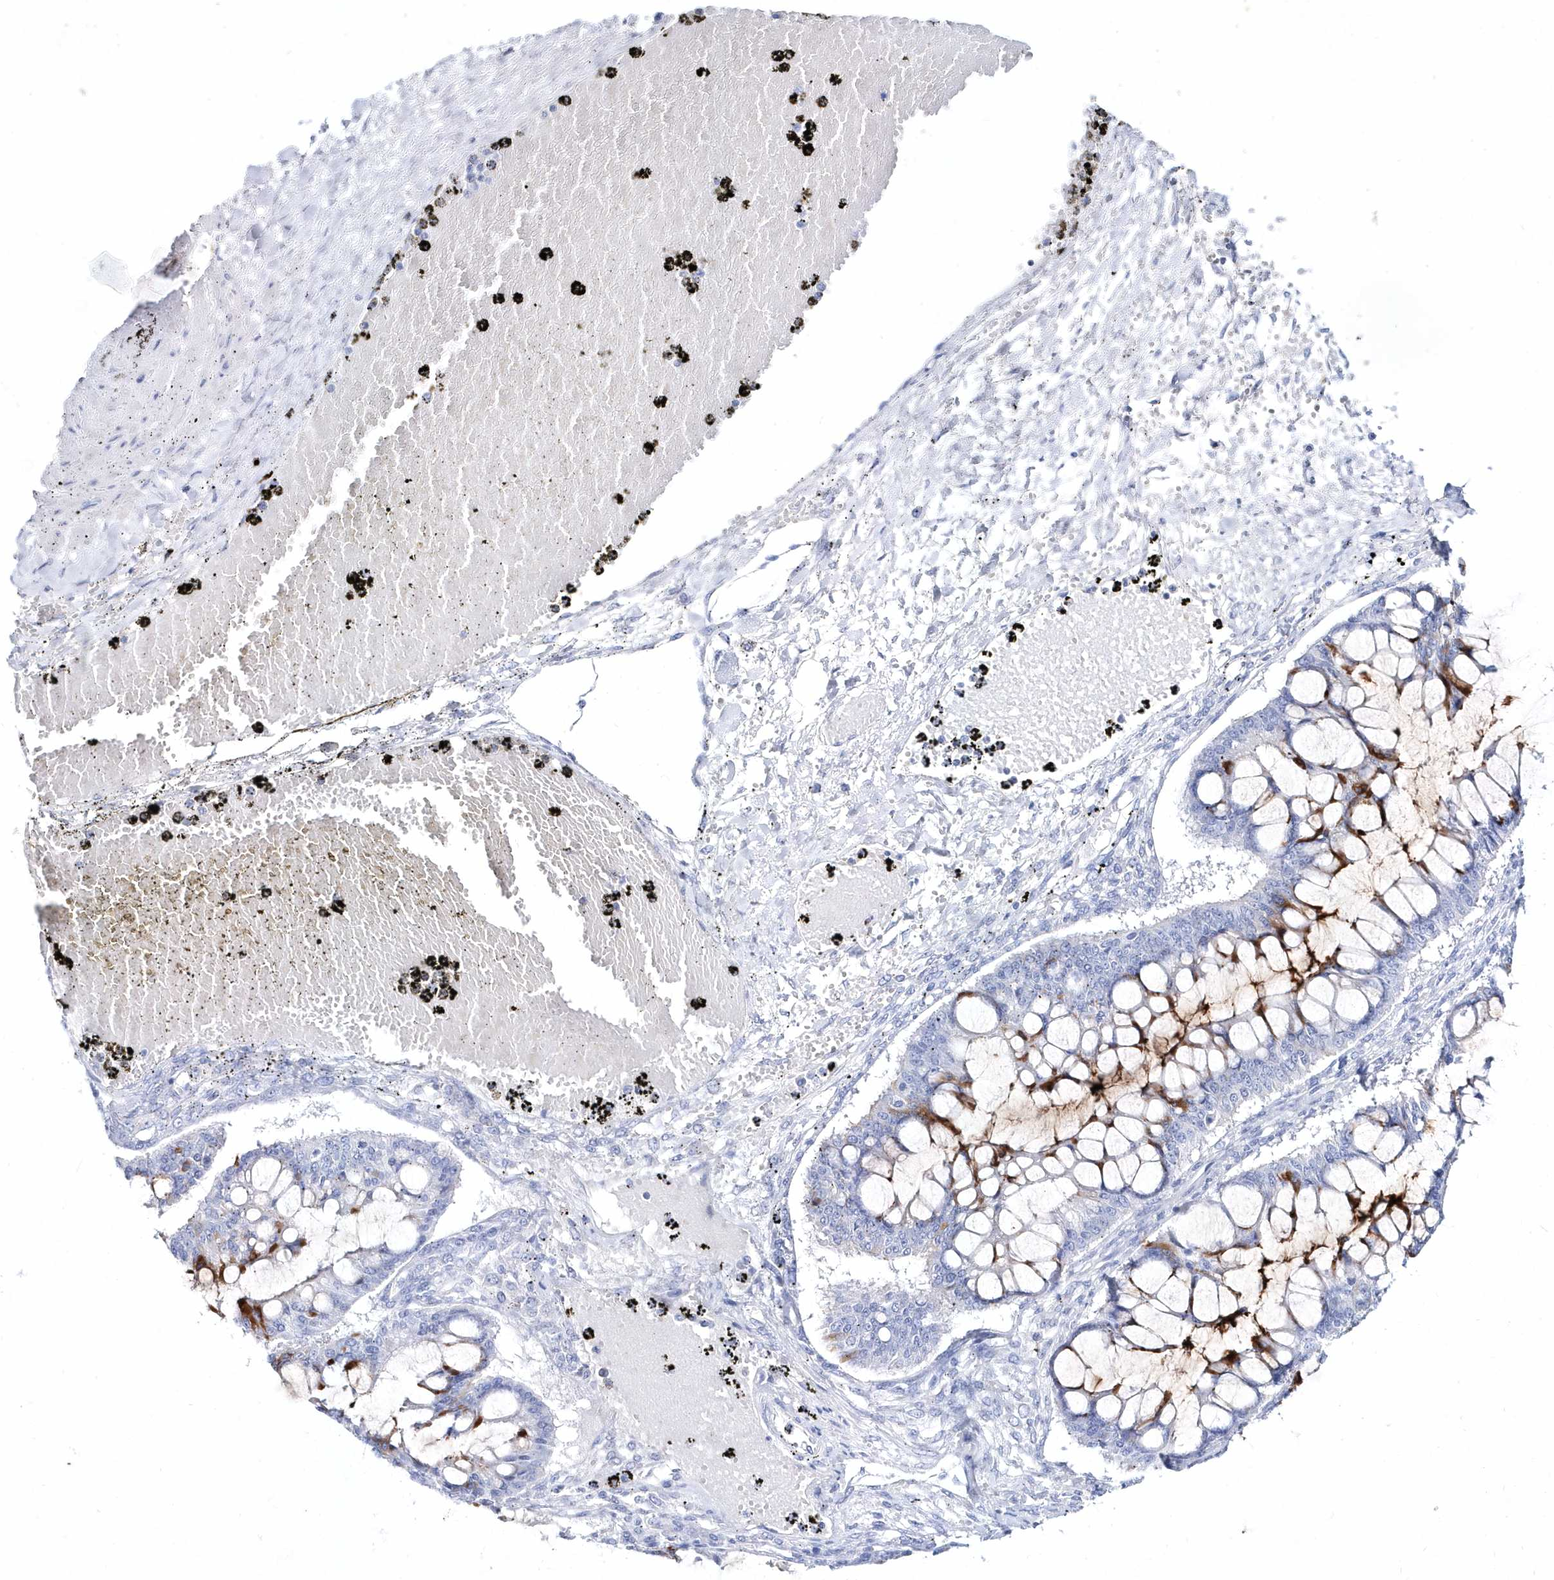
{"staining": {"intensity": "strong", "quantity": "<25%", "location": "cytoplasmic/membranous"}, "tissue": "ovarian cancer", "cell_type": "Tumor cells", "image_type": "cancer", "snomed": [{"axis": "morphology", "description": "Cystadenocarcinoma, mucinous, NOS"}, {"axis": "topography", "description": "Ovary"}], "caption": "Immunohistochemistry (IHC) (DAB) staining of ovarian mucinous cystadenocarcinoma exhibits strong cytoplasmic/membranous protein expression in approximately <25% of tumor cells. (brown staining indicates protein expression, while blue staining denotes nuclei).", "gene": "SPINK7", "patient": {"sex": "female", "age": 73}}